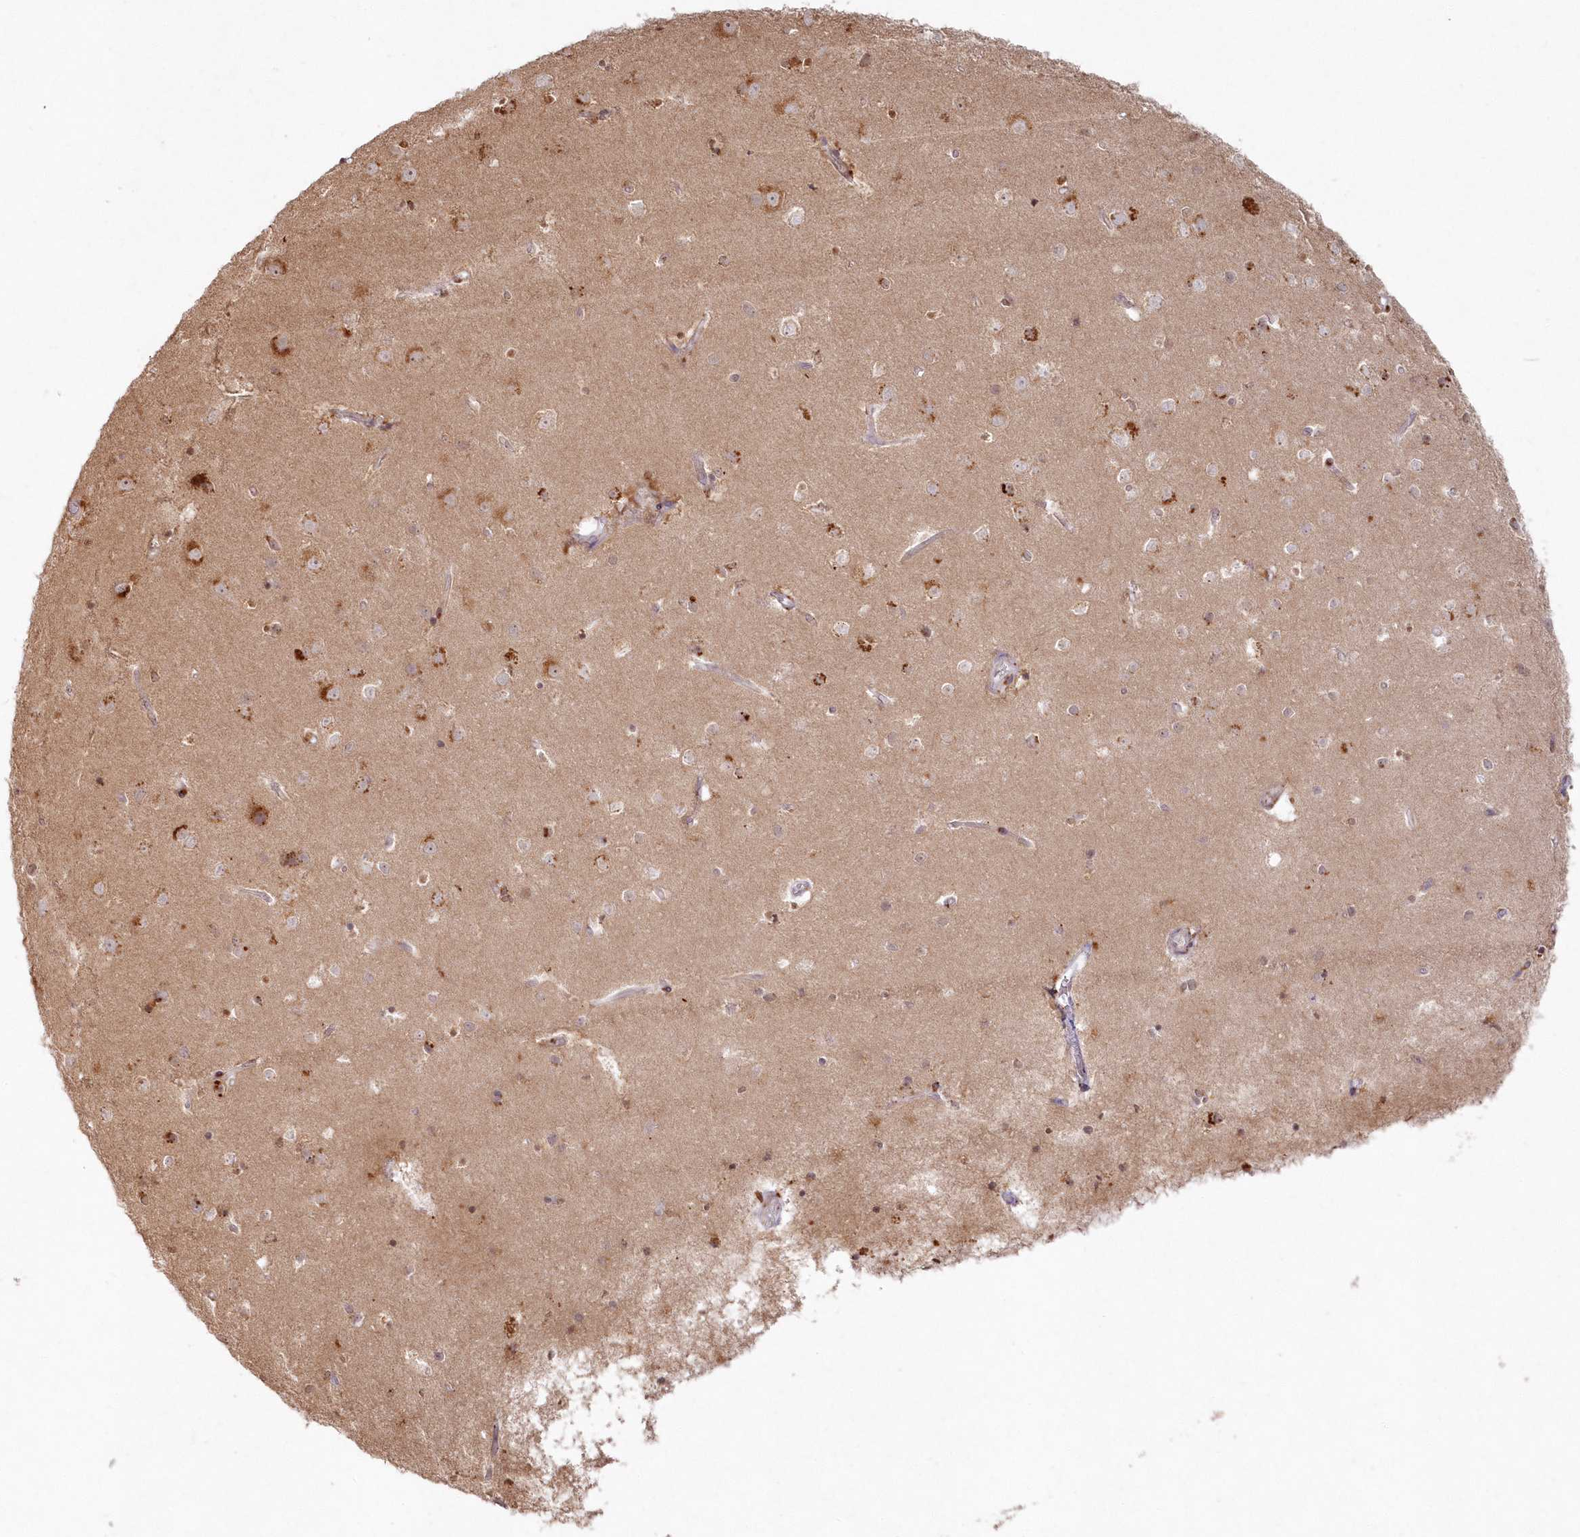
{"staining": {"intensity": "weak", "quantity": ">75%", "location": "cytoplasmic/membranous"}, "tissue": "cerebral cortex", "cell_type": "Endothelial cells", "image_type": "normal", "snomed": [{"axis": "morphology", "description": "Normal tissue, NOS"}, {"axis": "topography", "description": "Cerebral cortex"}], "caption": "Approximately >75% of endothelial cells in benign cerebral cortex display weak cytoplasmic/membranous protein positivity as visualized by brown immunohistochemical staining.", "gene": "ARSB", "patient": {"sex": "male", "age": 54}}